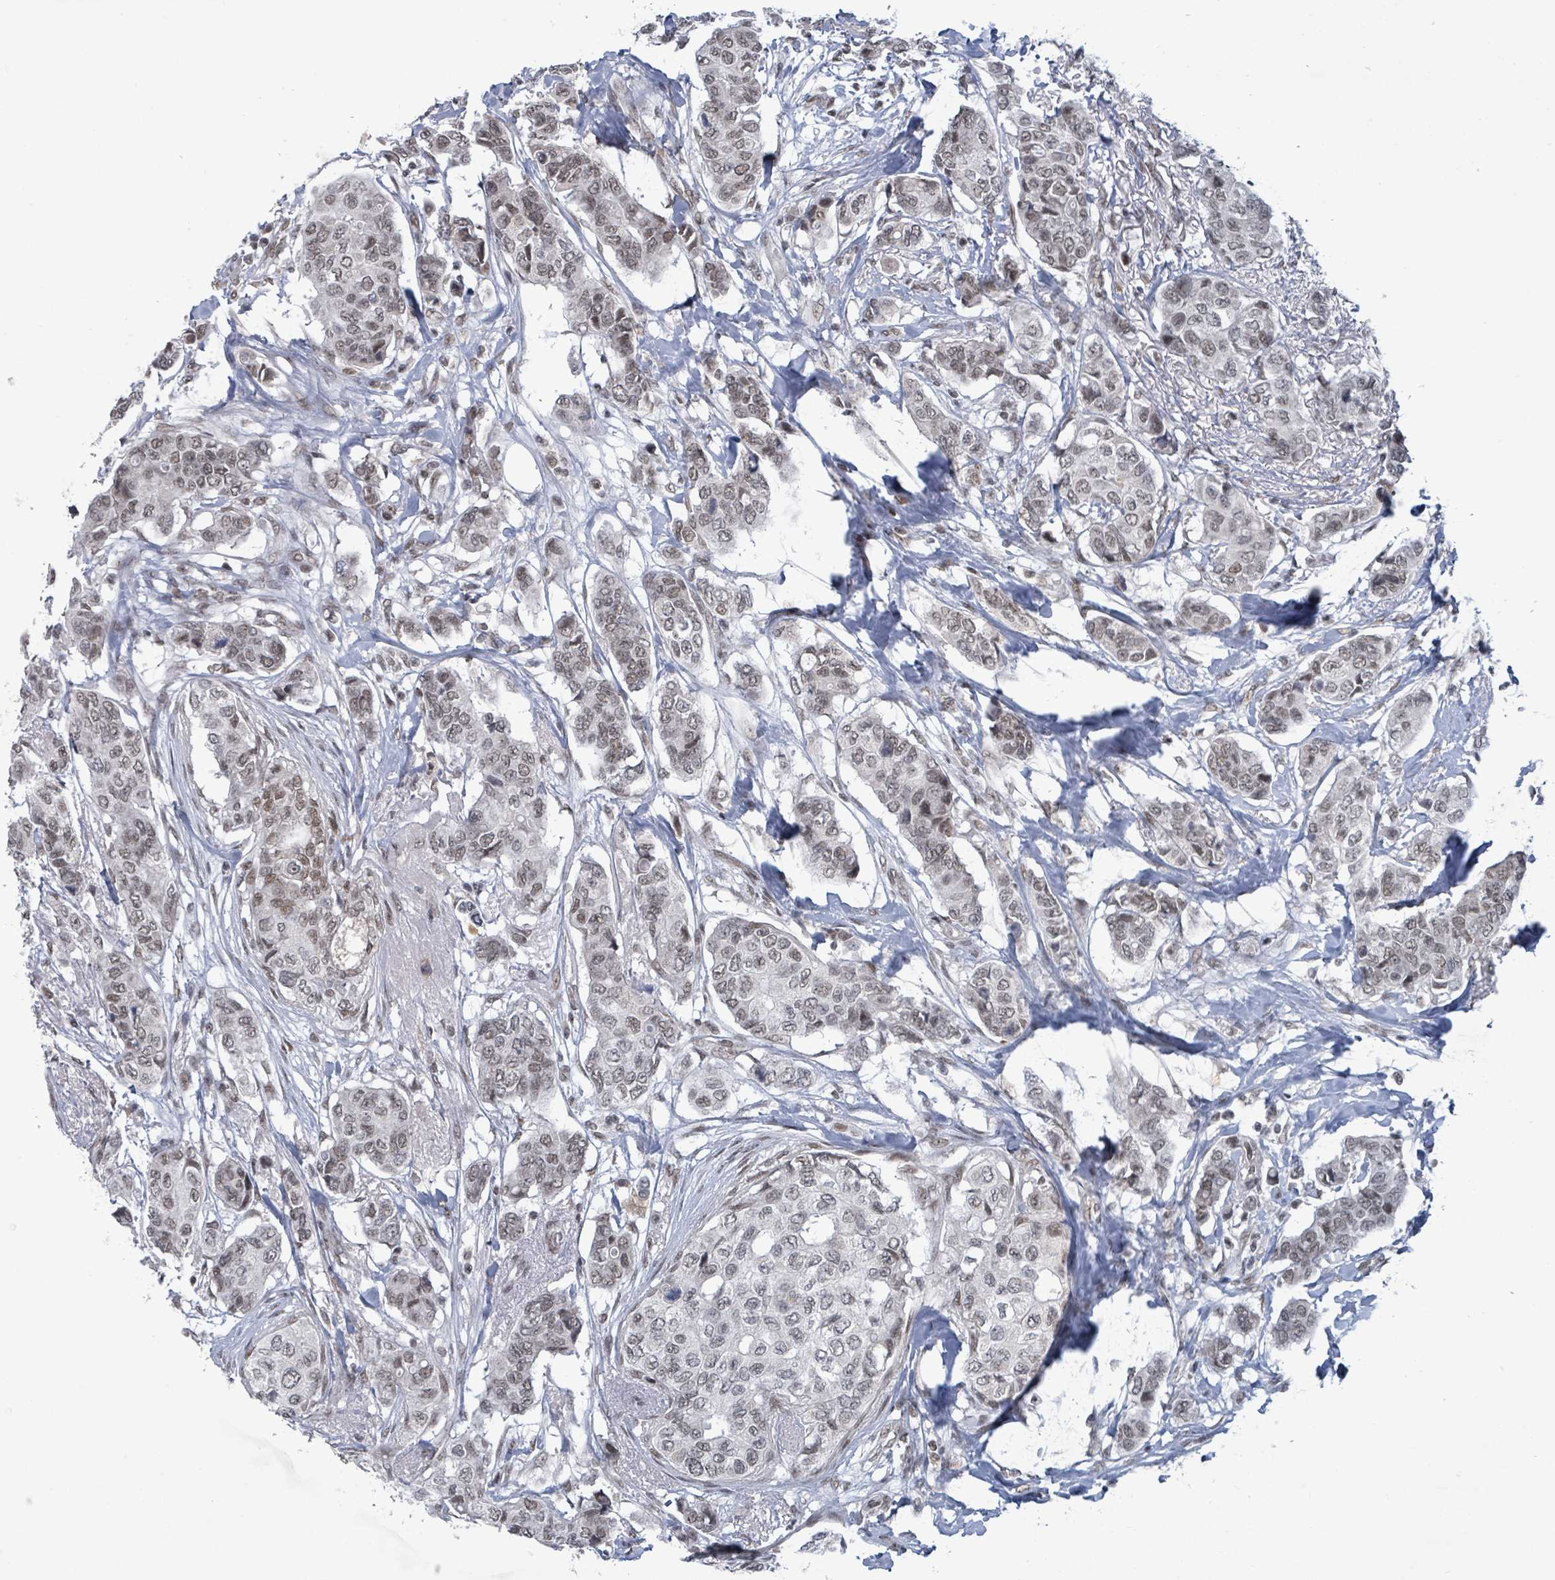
{"staining": {"intensity": "weak", "quantity": ">75%", "location": "nuclear"}, "tissue": "breast cancer", "cell_type": "Tumor cells", "image_type": "cancer", "snomed": [{"axis": "morphology", "description": "Lobular carcinoma"}, {"axis": "topography", "description": "Breast"}], "caption": "Immunohistochemical staining of human breast cancer shows low levels of weak nuclear protein staining in about >75% of tumor cells. The staining is performed using DAB (3,3'-diaminobenzidine) brown chromogen to label protein expression. The nuclei are counter-stained blue using hematoxylin.", "gene": "BANP", "patient": {"sex": "female", "age": 51}}